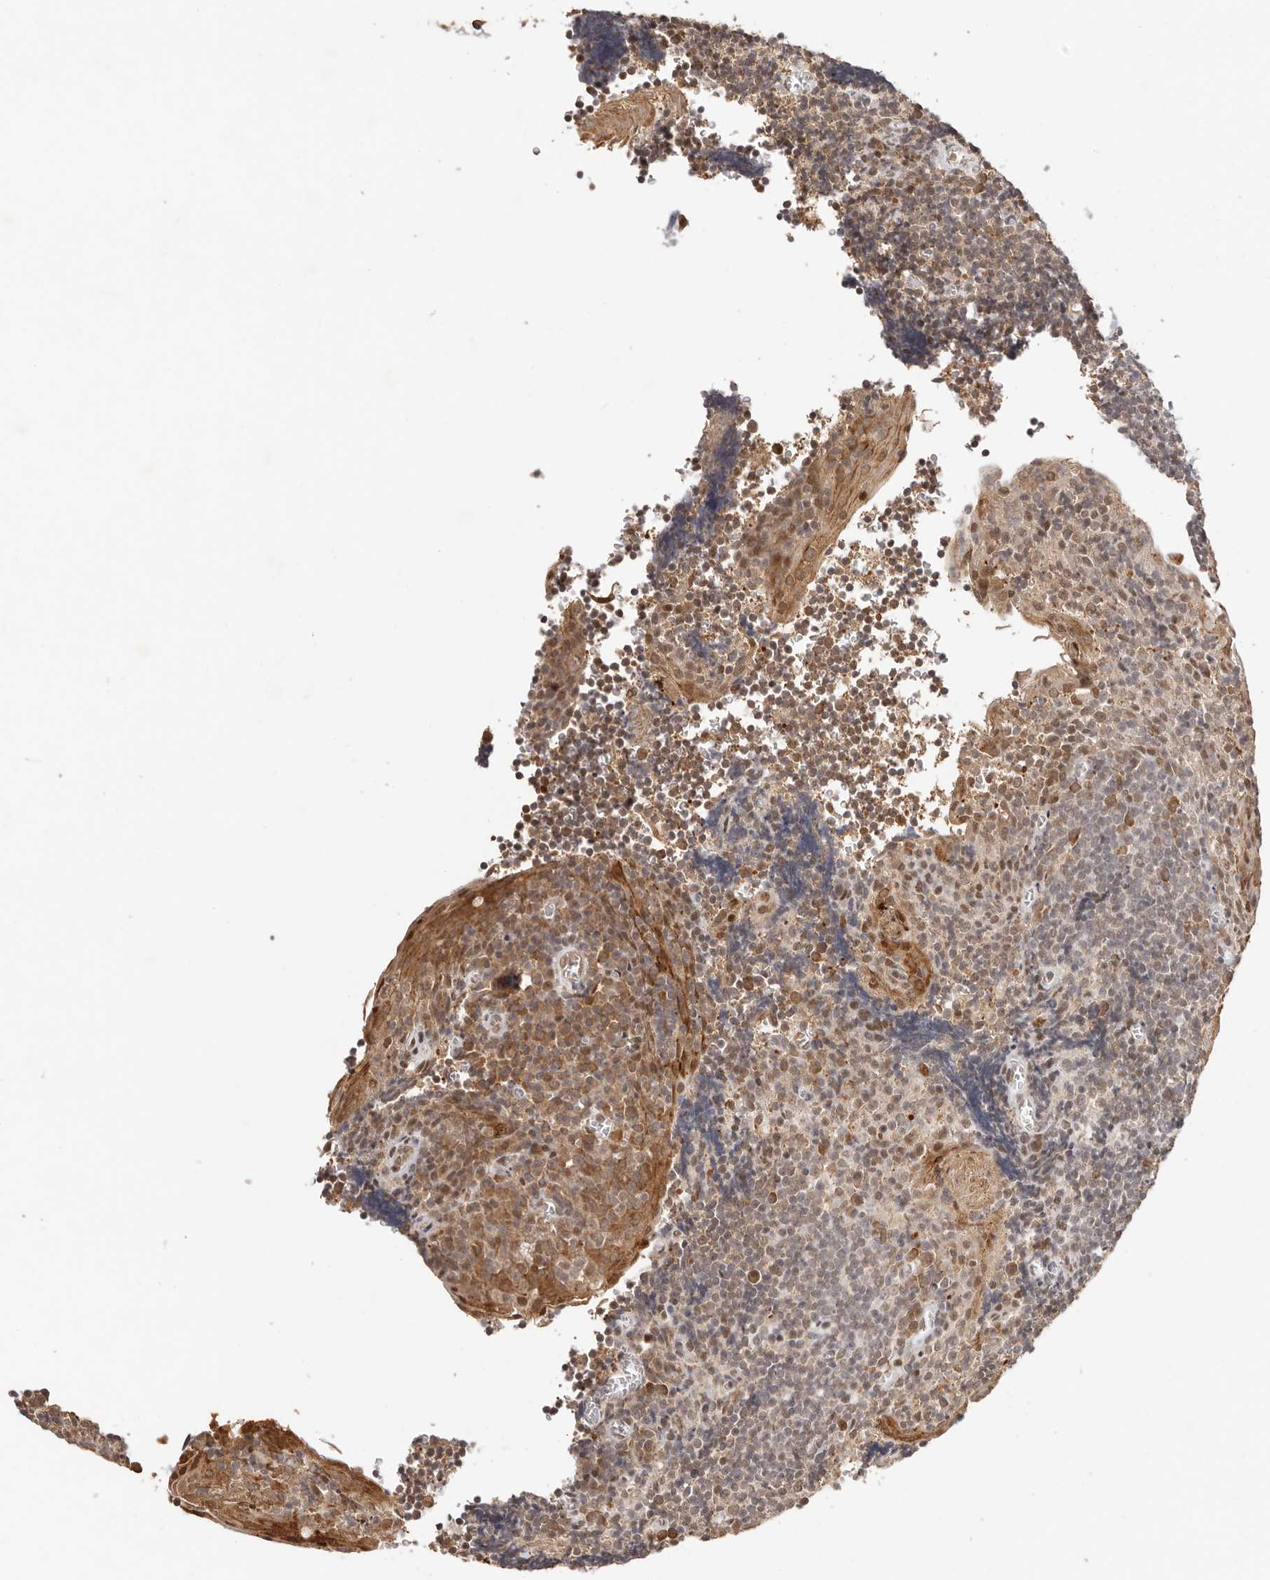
{"staining": {"intensity": "moderate", "quantity": "25%-75%", "location": "cytoplasmic/membranous,nuclear"}, "tissue": "tonsil", "cell_type": "Germinal center cells", "image_type": "normal", "snomed": [{"axis": "morphology", "description": "Normal tissue, NOS"}, {"axis": "topography", "description": "Tonsil"}], "caption": "An image showing moderate cytoplasmic/membranous,nuclear staining in about 25%-75% of germinal center cells in benign tonsil, as visualized by brown immunohistochemical staining.", "gene": "SEC14L1", "patient": {"sex": "male", "age": 27}}